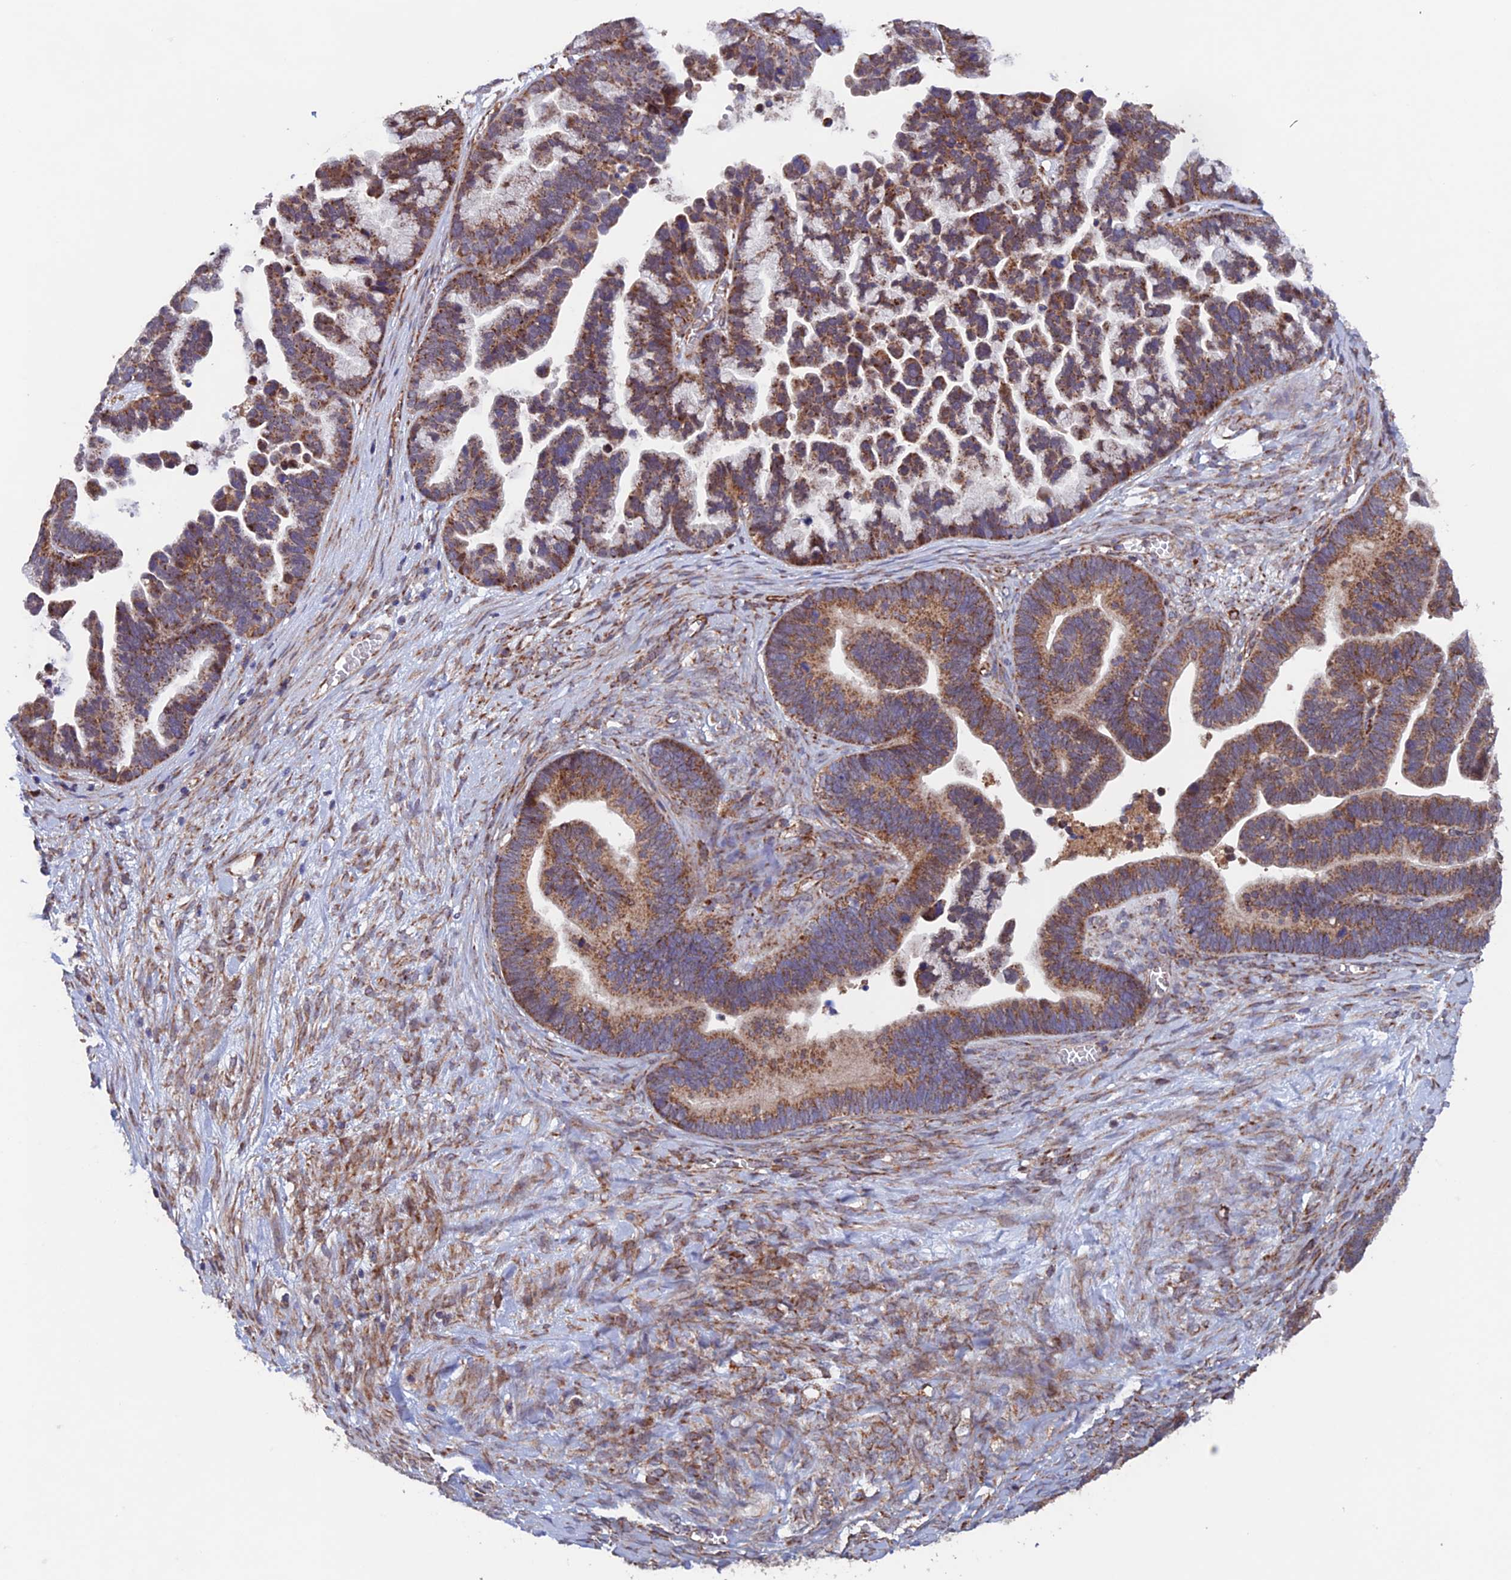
{"staining": {"intensity": "moderate", "quantity": ">75%", "location": "cytoplasmic/membranous"}, "tissue": "ovarian cancer", "cell_type": "Tumor cells", "image_type": "cancer", "snomed": [{"axis": "morphology", "description": "Cystadenocarcinoma, serous, NOS"}, {"axis": "topography", "description": "Ovary"}], "caption": "Immunohistochemical staining of ovarian cancer shows medium levels of moderate cytoplasmic/membranous expression in approximately >75% of tumor cells.", "gene": "MRPL1", "patient": {"sex": "female", "age": 56}}